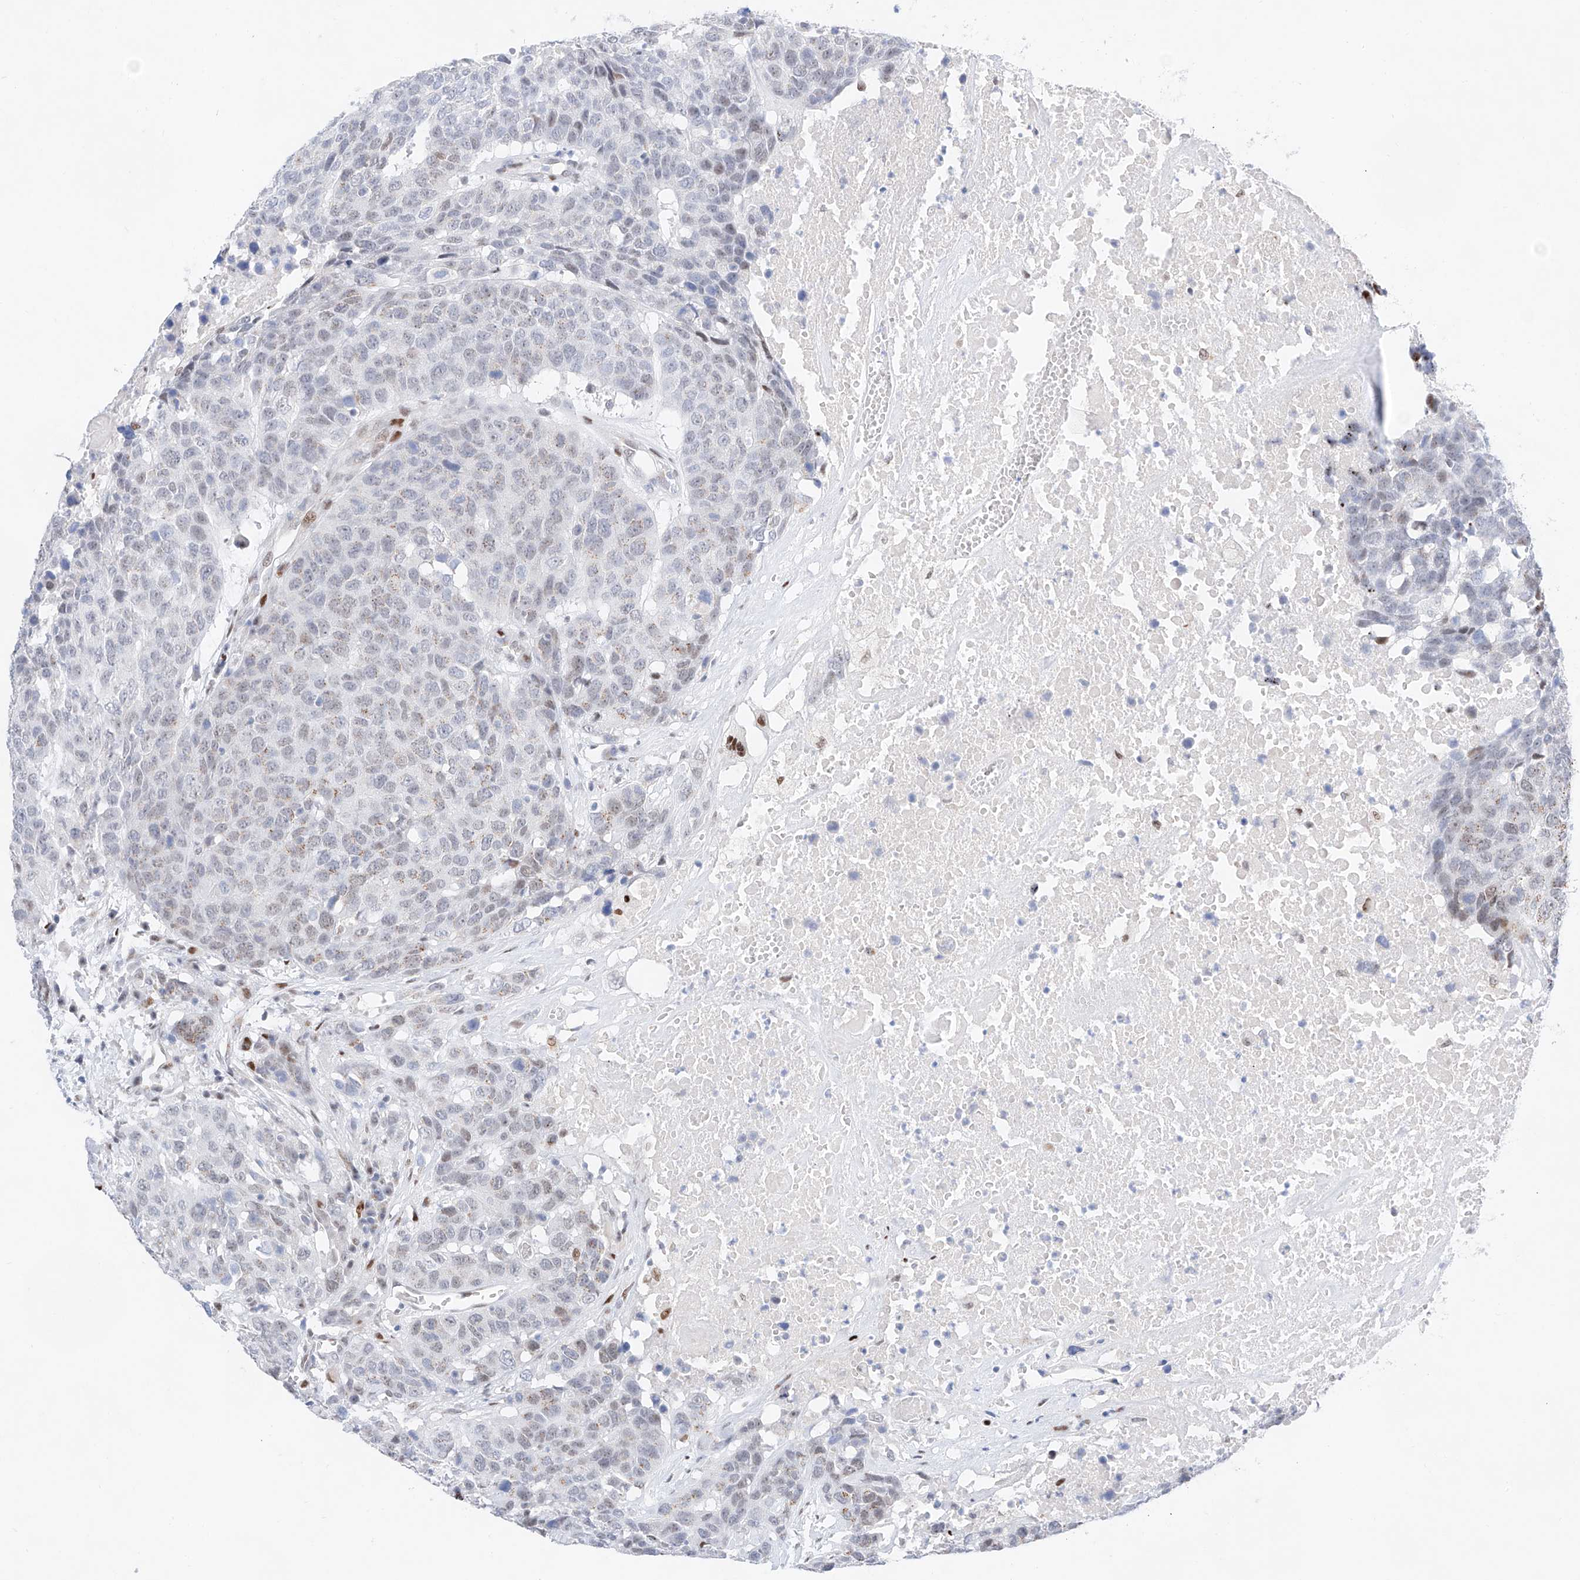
{"staining": {"intensity": "weak", "quantity": "<25%", "location": "nuclear"}, "tissue": "head and neck cancer", "cell_type": "Tumor cells", "image_type": "cancer", "snomed": [{"axis": "morphology", "description": "Squamous cell carcinoma, NOS"}, {"axis": "topography", "description": "Head-Neck"}], "caption": "An image of squamous cell carcinoma (head and neck) stained for a protein exhibits no brown staining in tumor cells.", "gene": "NT5C3B", "patient": {"sex": "male", "age": 66}}